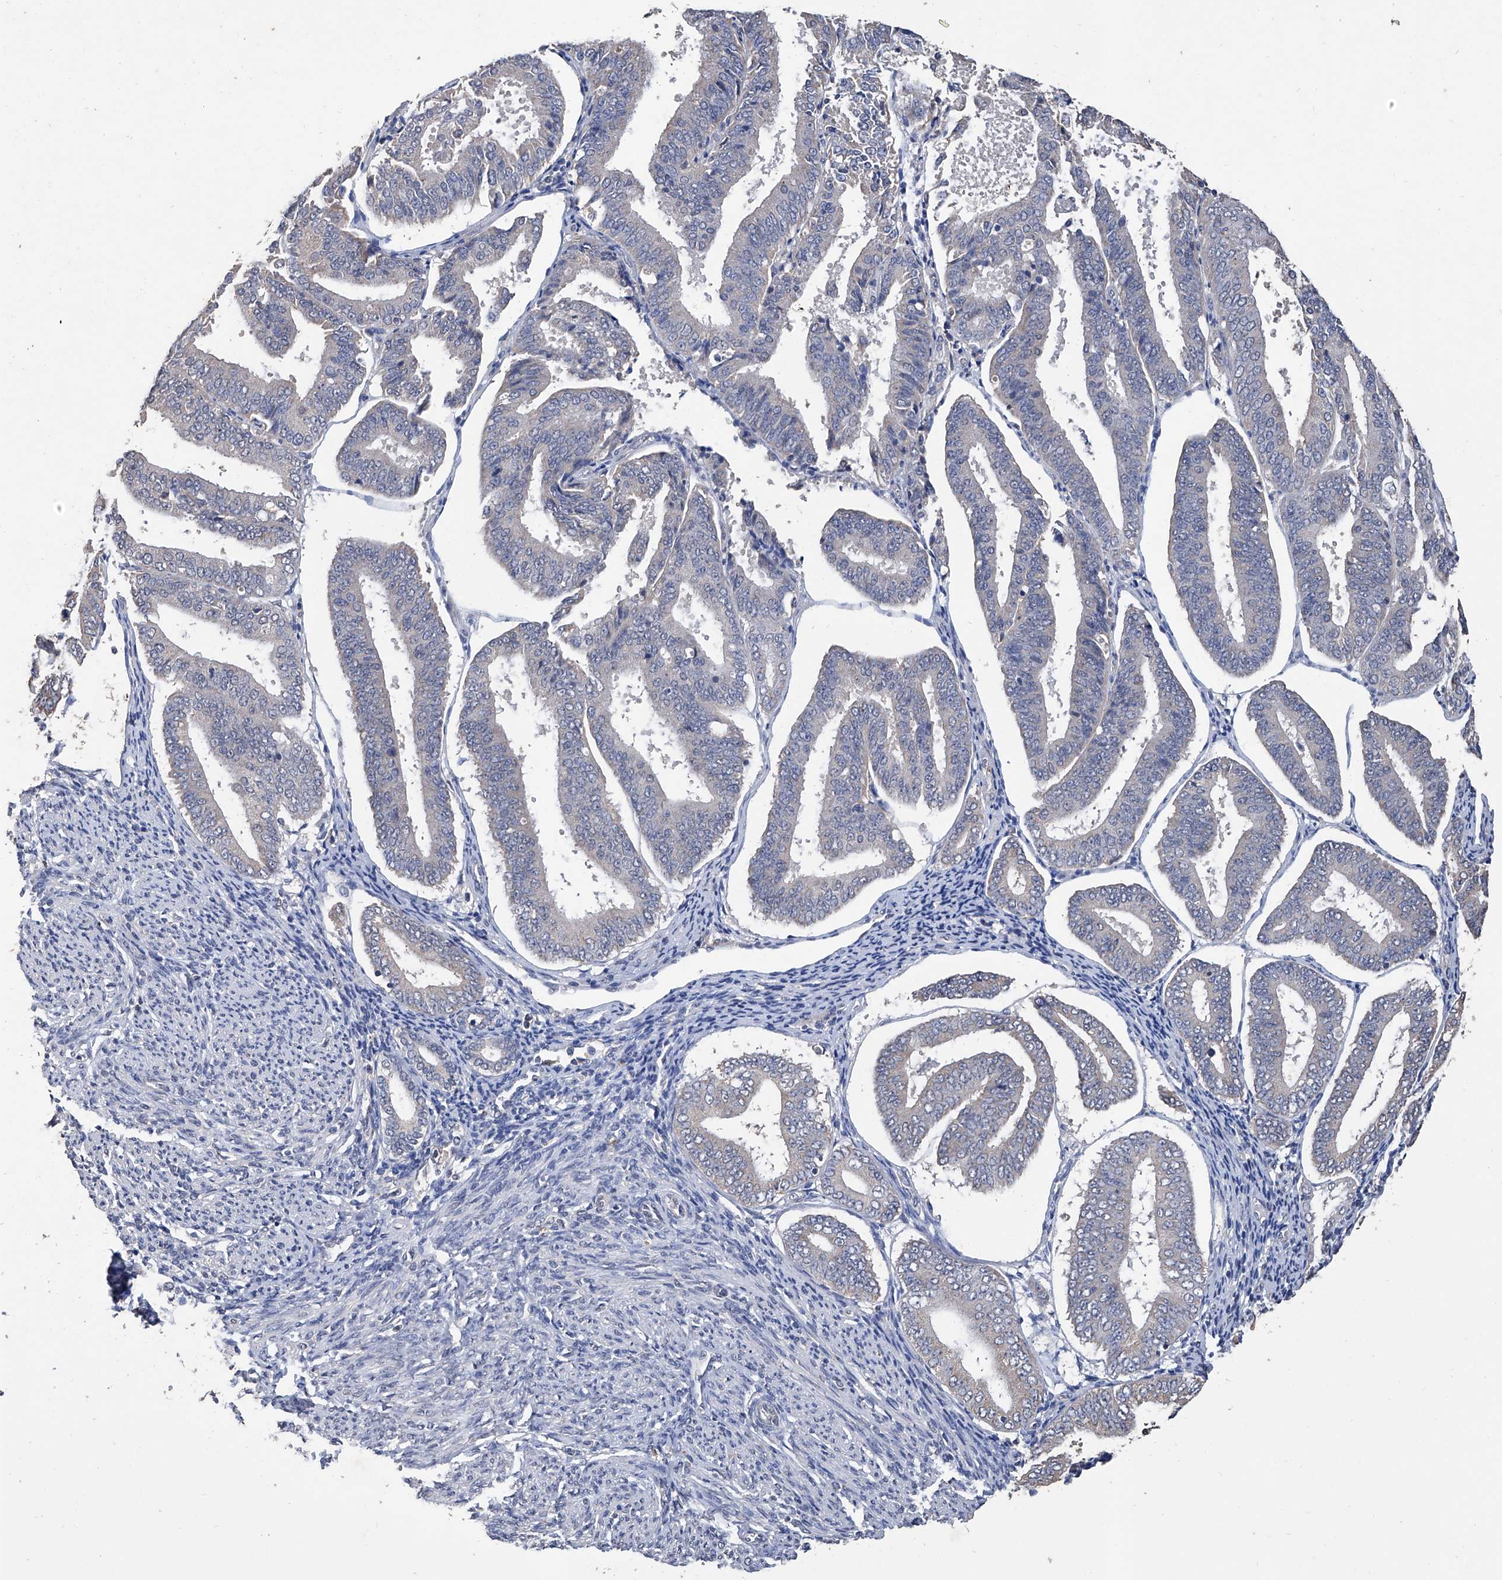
{"staining": {"intensity": "negative", "quantity": "none", "location": "none"}, "tissue": "endometrial cancer", "cell_type": "Tumor cells", "image_type": "cancer", "snomed": [{"axis": "morphology", "description": "Adenocarcinoma, NOS"}, {"axis": "topography", "description": "Endometrium"}], "caption": "IHC photomicrograph of neoplastic tissue: endometrial adenocarcinoma stained with DAB (3,3'-diaminobenzidine) exhibits no significant protein expression in tumor cells.", "gene": "GPT", "patient": {"sex": "female", "age": 63}}